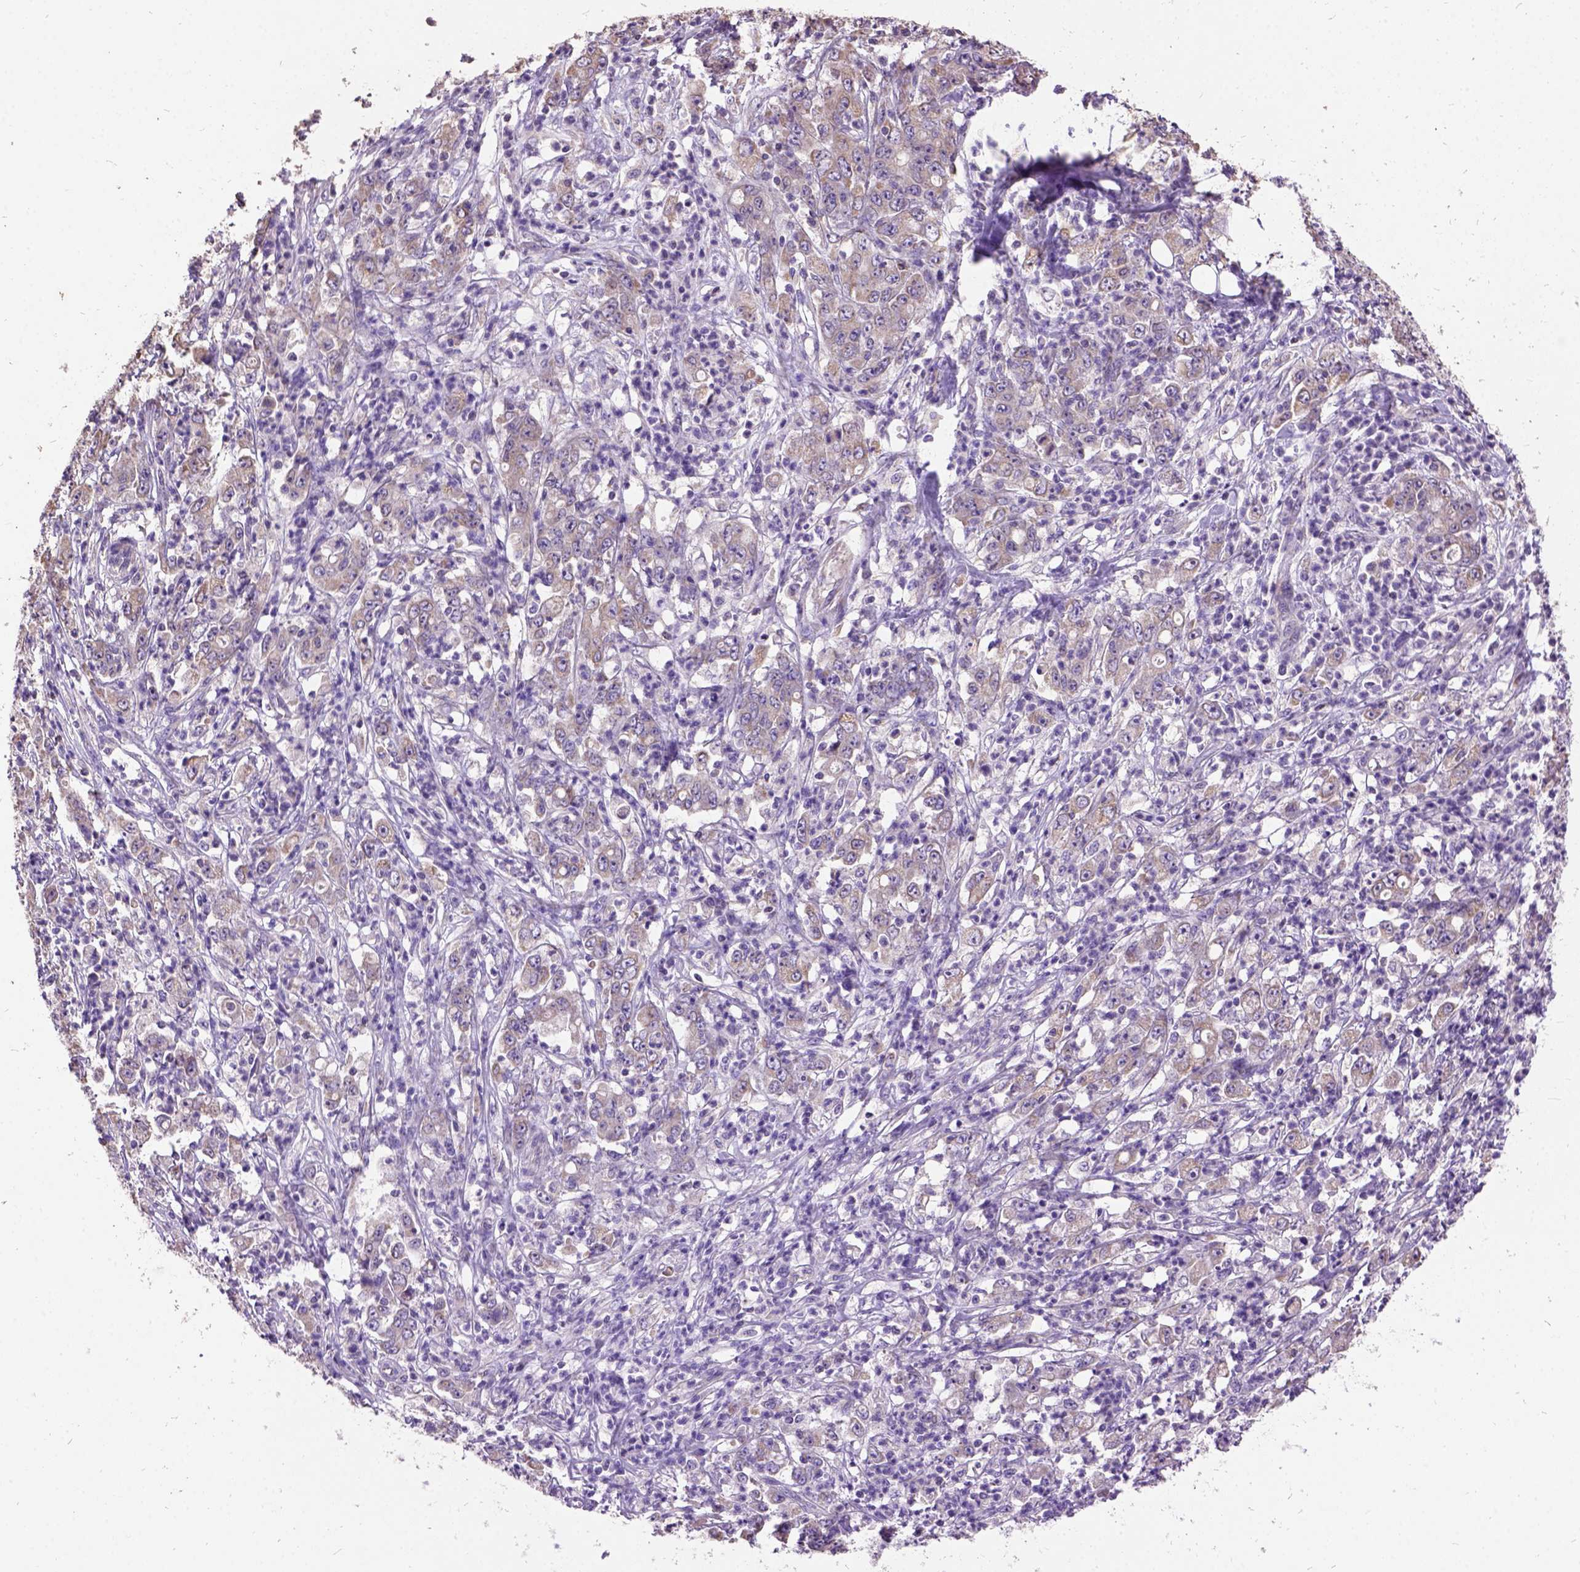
{"staining": {"intensity": "weak", "quantity": ">75%", "location": "cytoplasmic/membranous"}, "tissue": "stomach cancer", "cell_type": "Tumor cells", "image_type": "cancer", "snomed": [{"axis": "morphology", "description": "Adenocarcinoma, NOS"}, {"axis": "topography", "description": "Stomach, lower"}], "caption": "An image showing weak cytoplasmic/membranous positivity in about >75% of tumor cells in stomach cancer, as visualized by brown immunohistochemical staining.", "gene": "DQX1", "patient": {"sex": "female", "age": 71}}